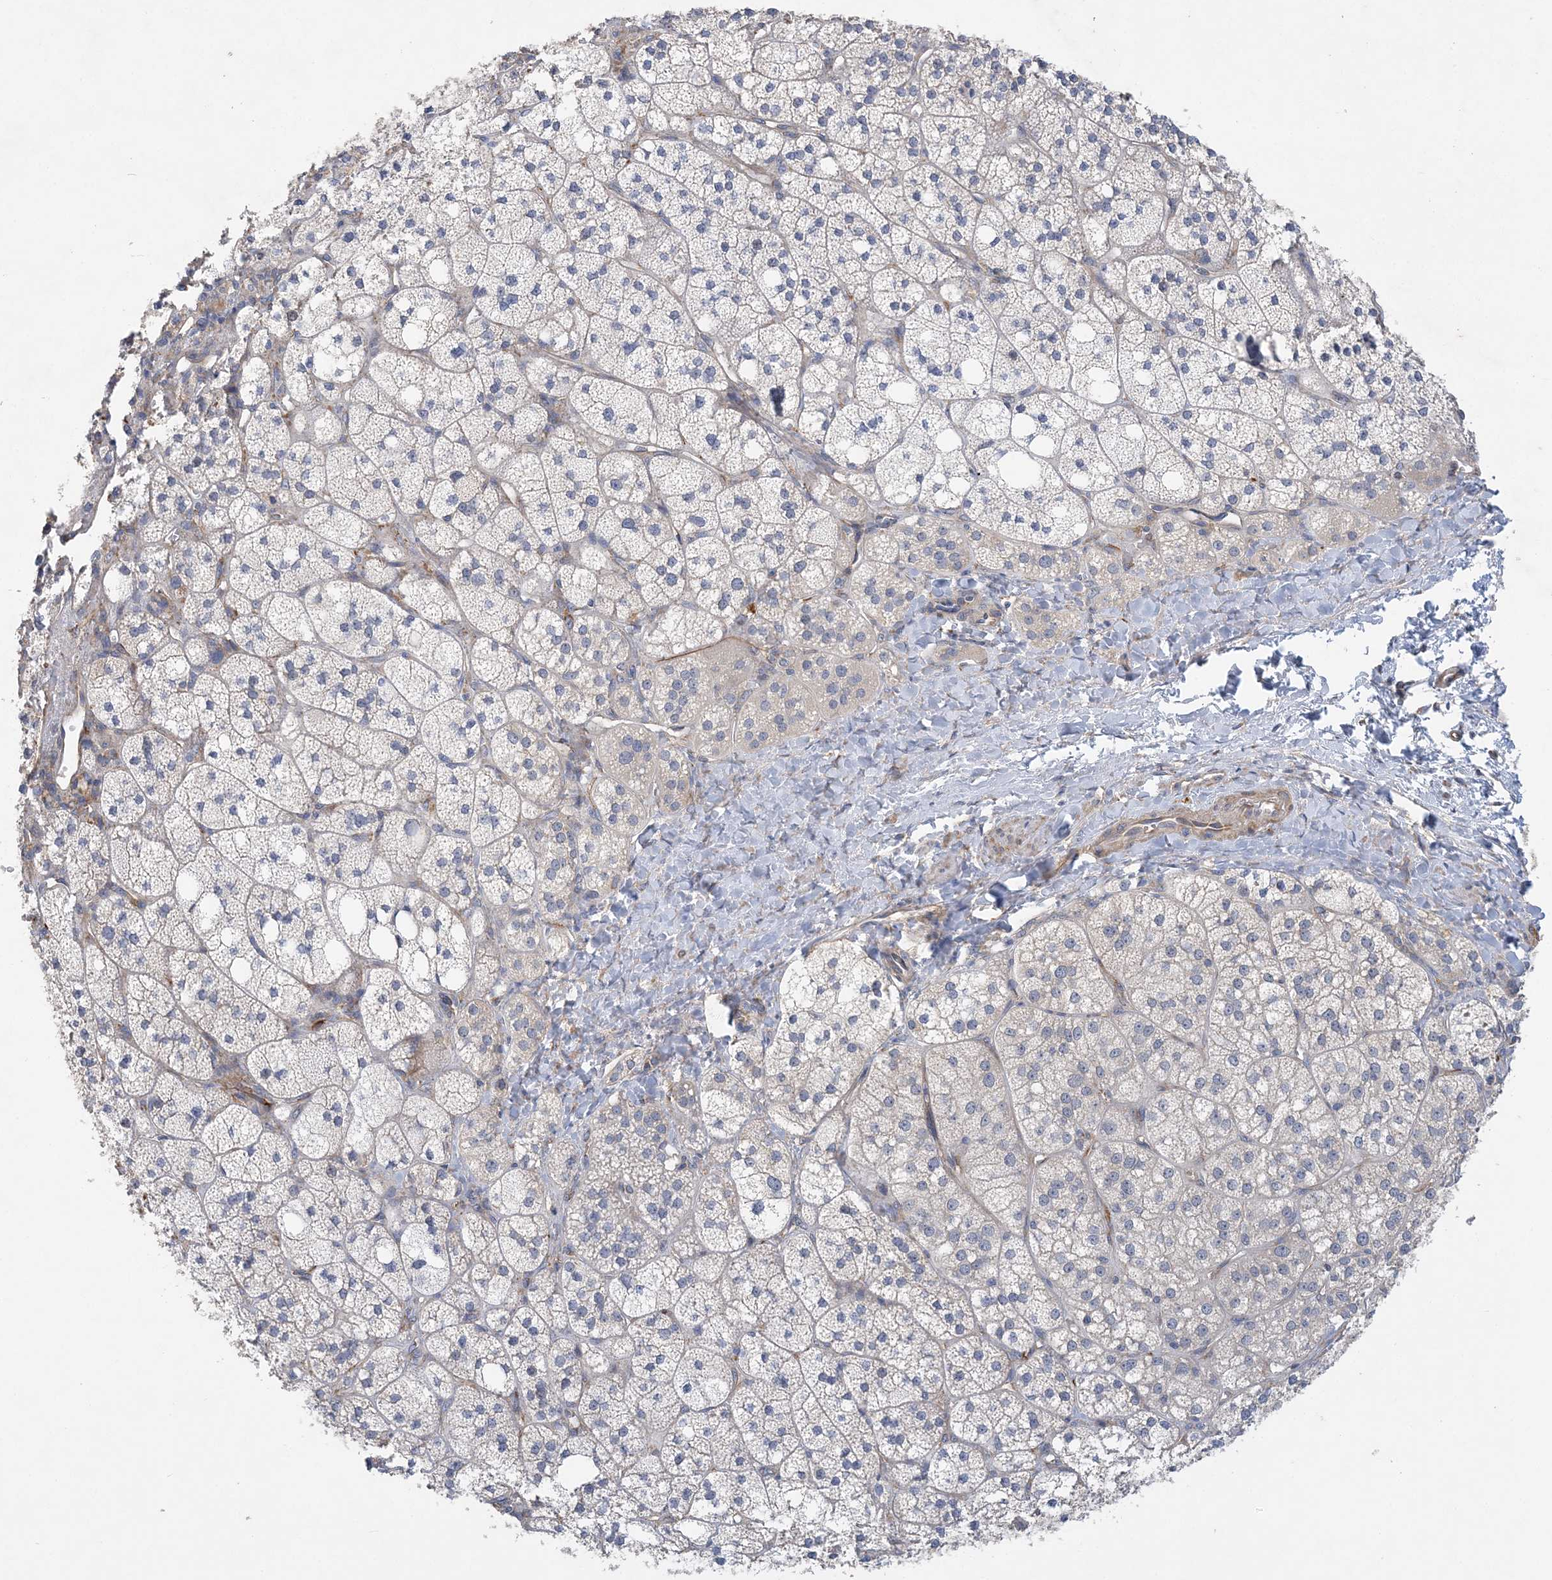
{"staining": {"intensity": "weak", "quantity": "<25%", "location": "cytoplasmic/membranous"}, "tissue": "adrenal gland", "cell_type": "Glandular cells", "image_type": "normal", "snomed": [{"axis": "morphology", "description": "Normal tissue, NOS"}, {"axis": "topography", "description": "Adrenal gland"}], "caption": "IHC photomicrograph of benign adrenal gland: human adrenal gland stained with DAB (3,3'-diaminobenzidine) shows no significant protein staining in glandular cells.", "gene": "MAP4K5", "patient": {"sex": "male", "age": 61}}